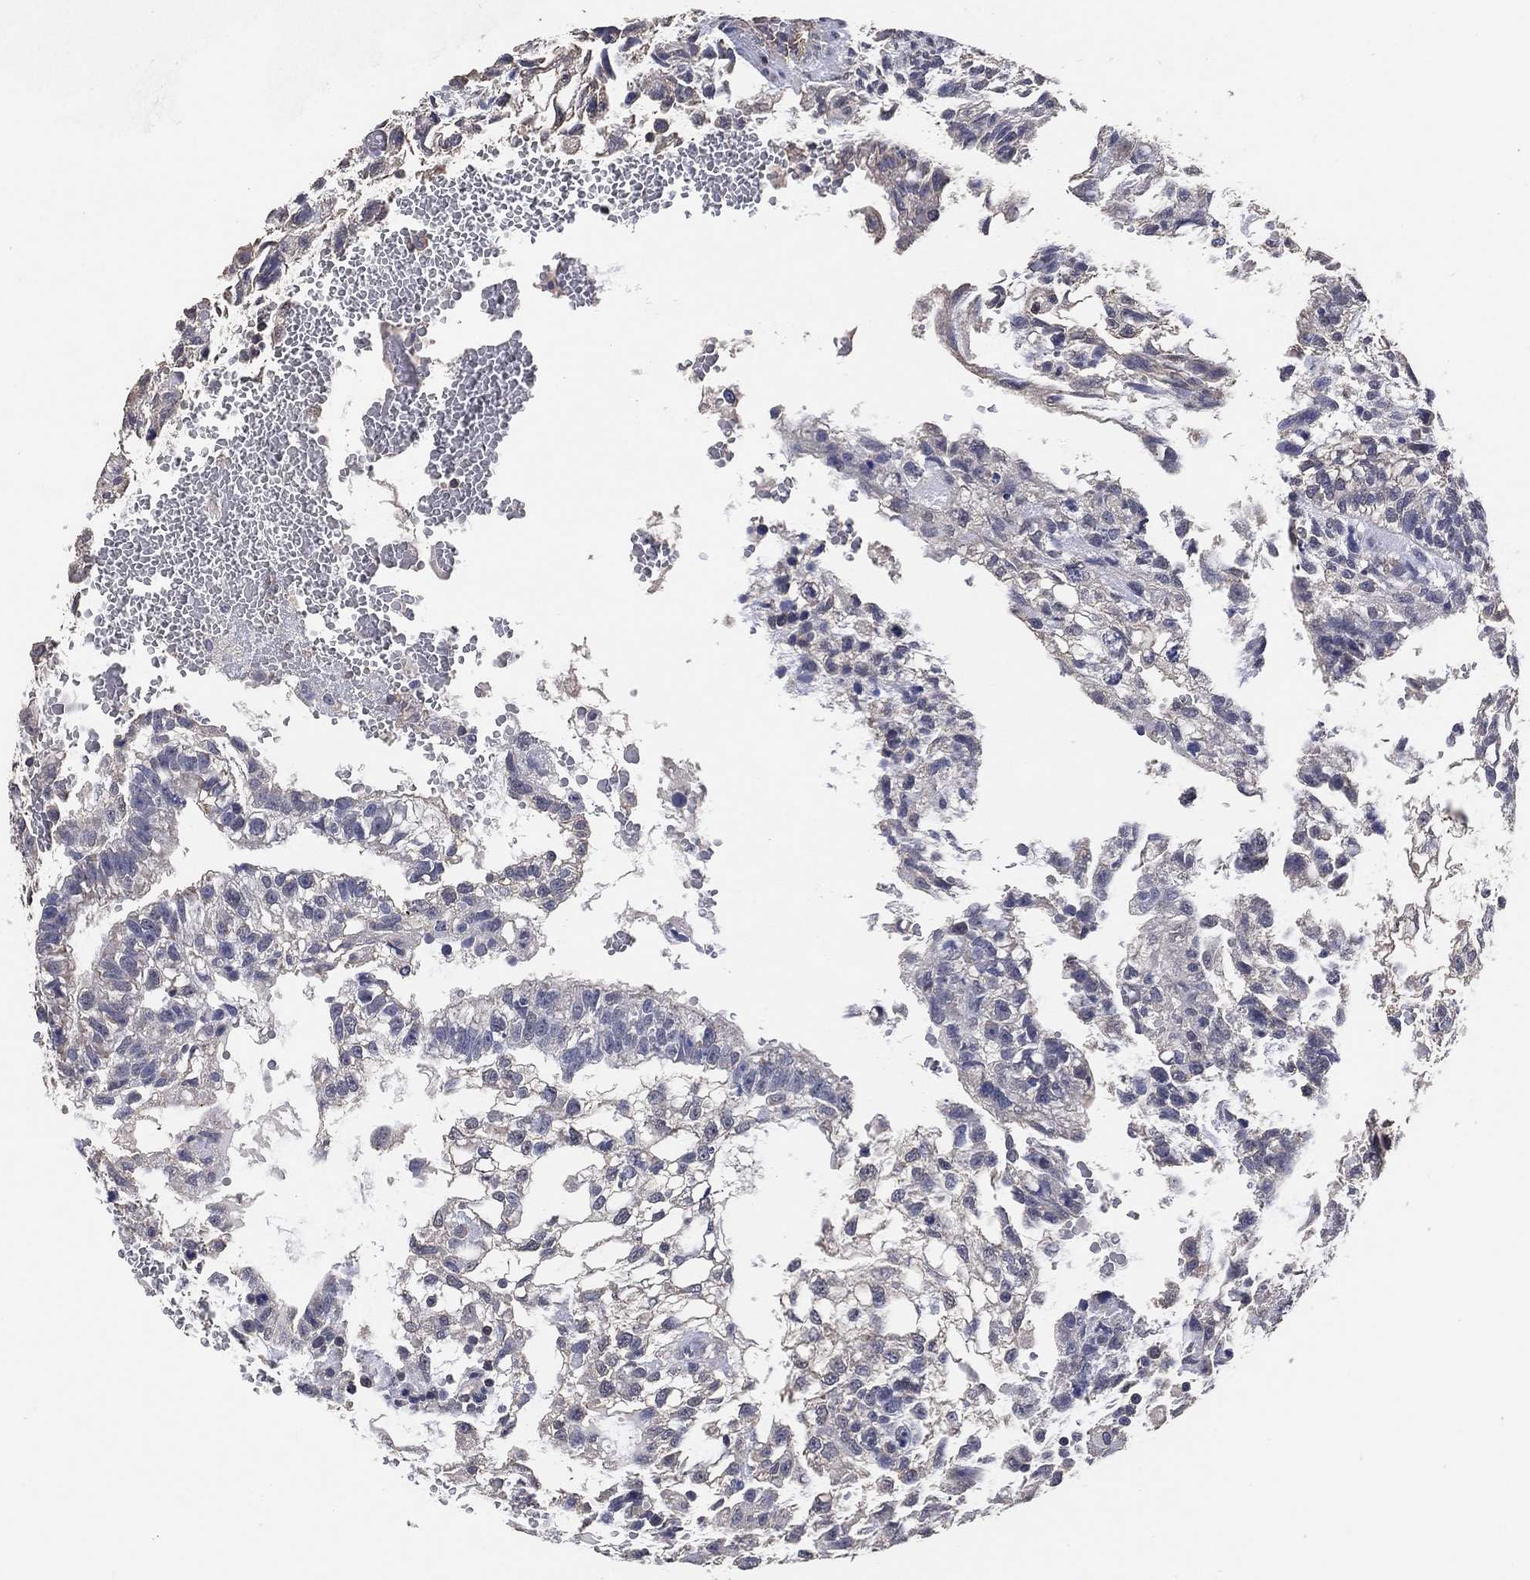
{"staining": {"intensity": "negative", "quantity": "none", "location": "none"}, "tissue": "testis cancer", "cell_type": "Tumor cells", "image_type": "cancer", "snomed": [{"axis": "morphology", "description": "Carcinoma, Embryonal, NOS"}, {"axis": "topography", "description": "Testis"}], "caption": "A micrograph of human embryonal carcinoma (testis) is negative for staining in tumor cells.", "gene": "KLK5", "patient": {"sex": "male", "age": 32}}